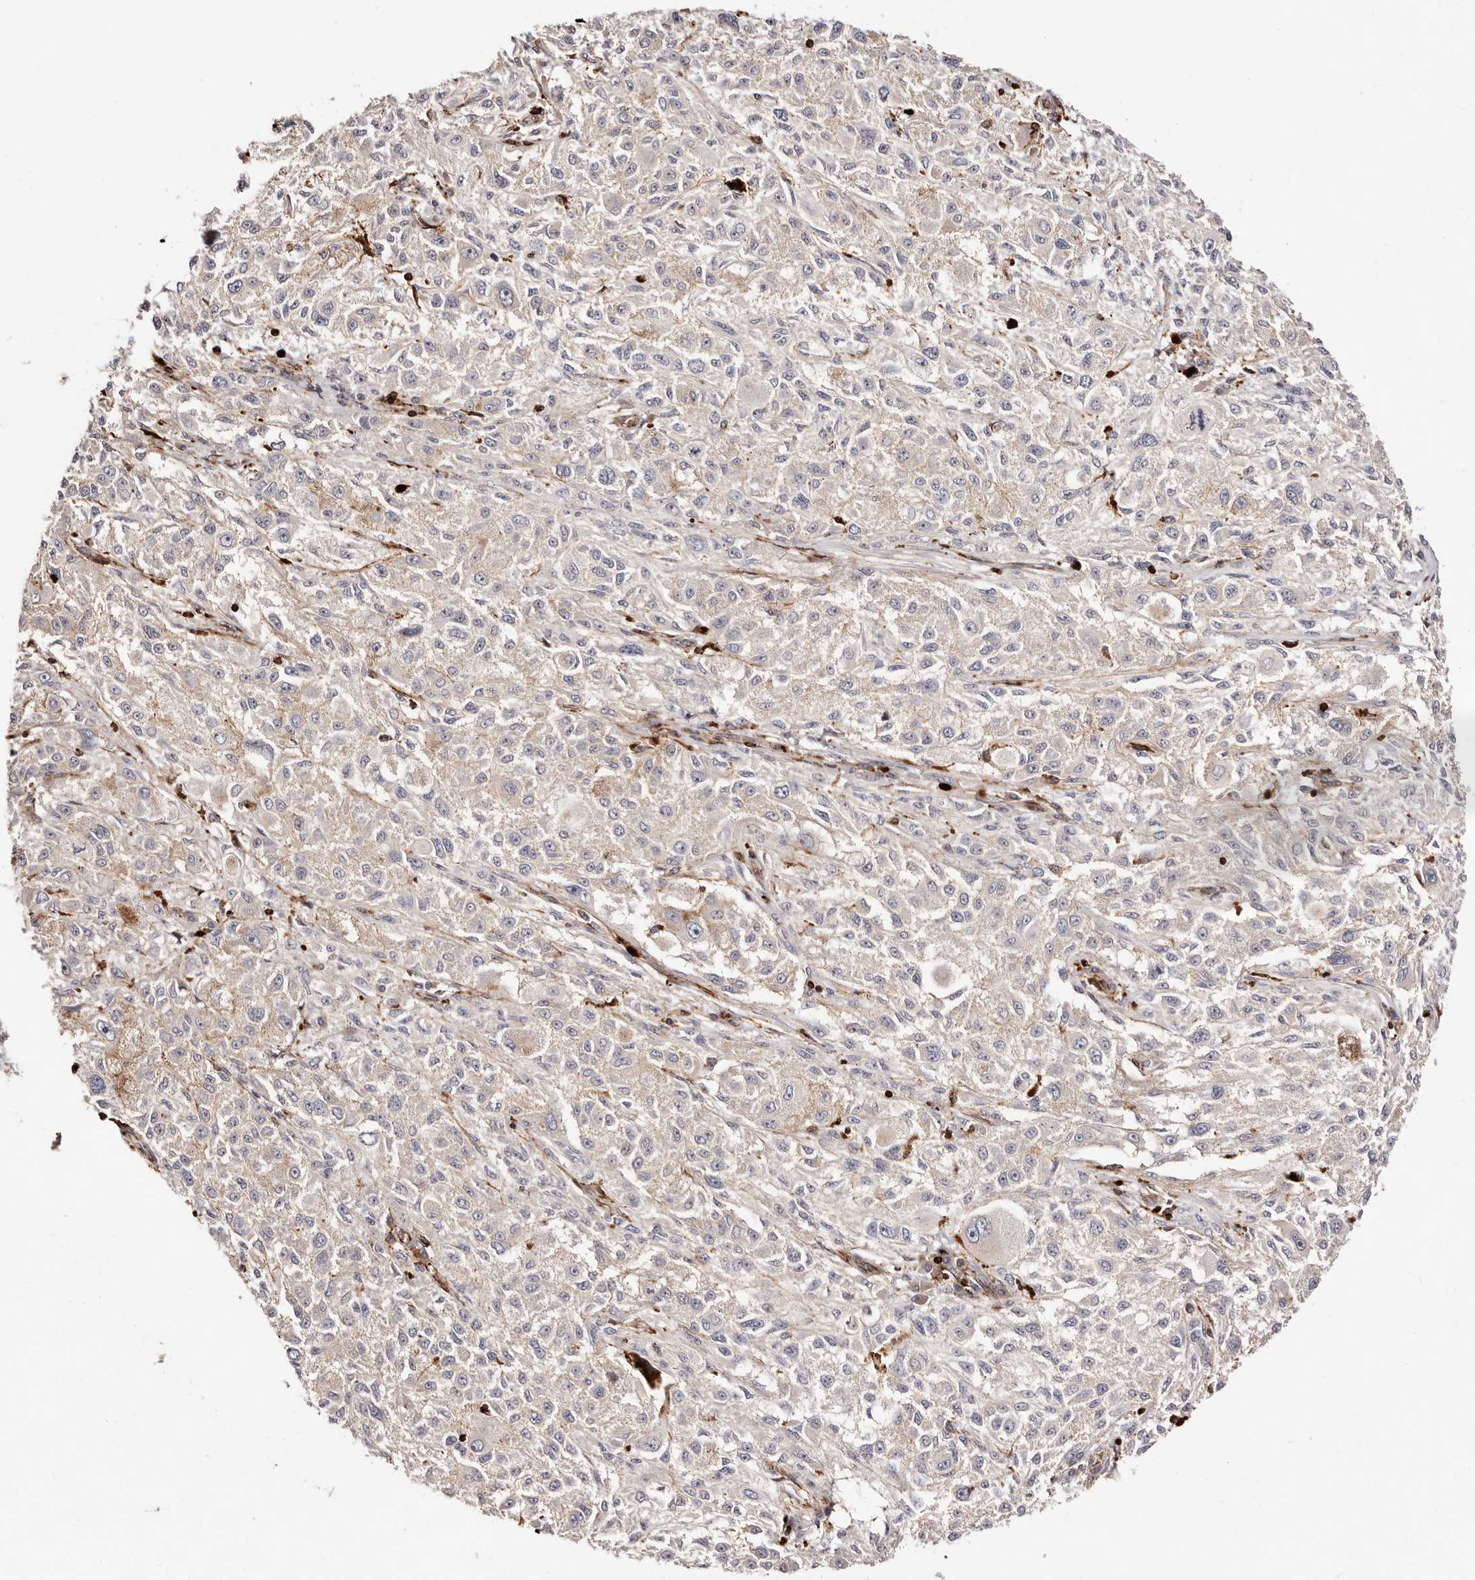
{"staining": {"intensity": "negative", "quantity": "none", "location": "none"}, "tissue": "melanoma", "cell_type": "Tumor cells", "image_type": "cancer", "snomed": [{"axis": "morphology", "description": "Necrosis, NOS"}, {"axis": "morphology", "description": "Malignant melanoma, NOS"}, {"axis": "topography", "description": "Skin"}], "caption": "DAB (3,3'-diaminobenzidine) immunohistochemical staining of human melanoma reveals no significant staining in tumor cells.", "gene": "PTPN22", "patient": {"sex": "female", "age": 87}}